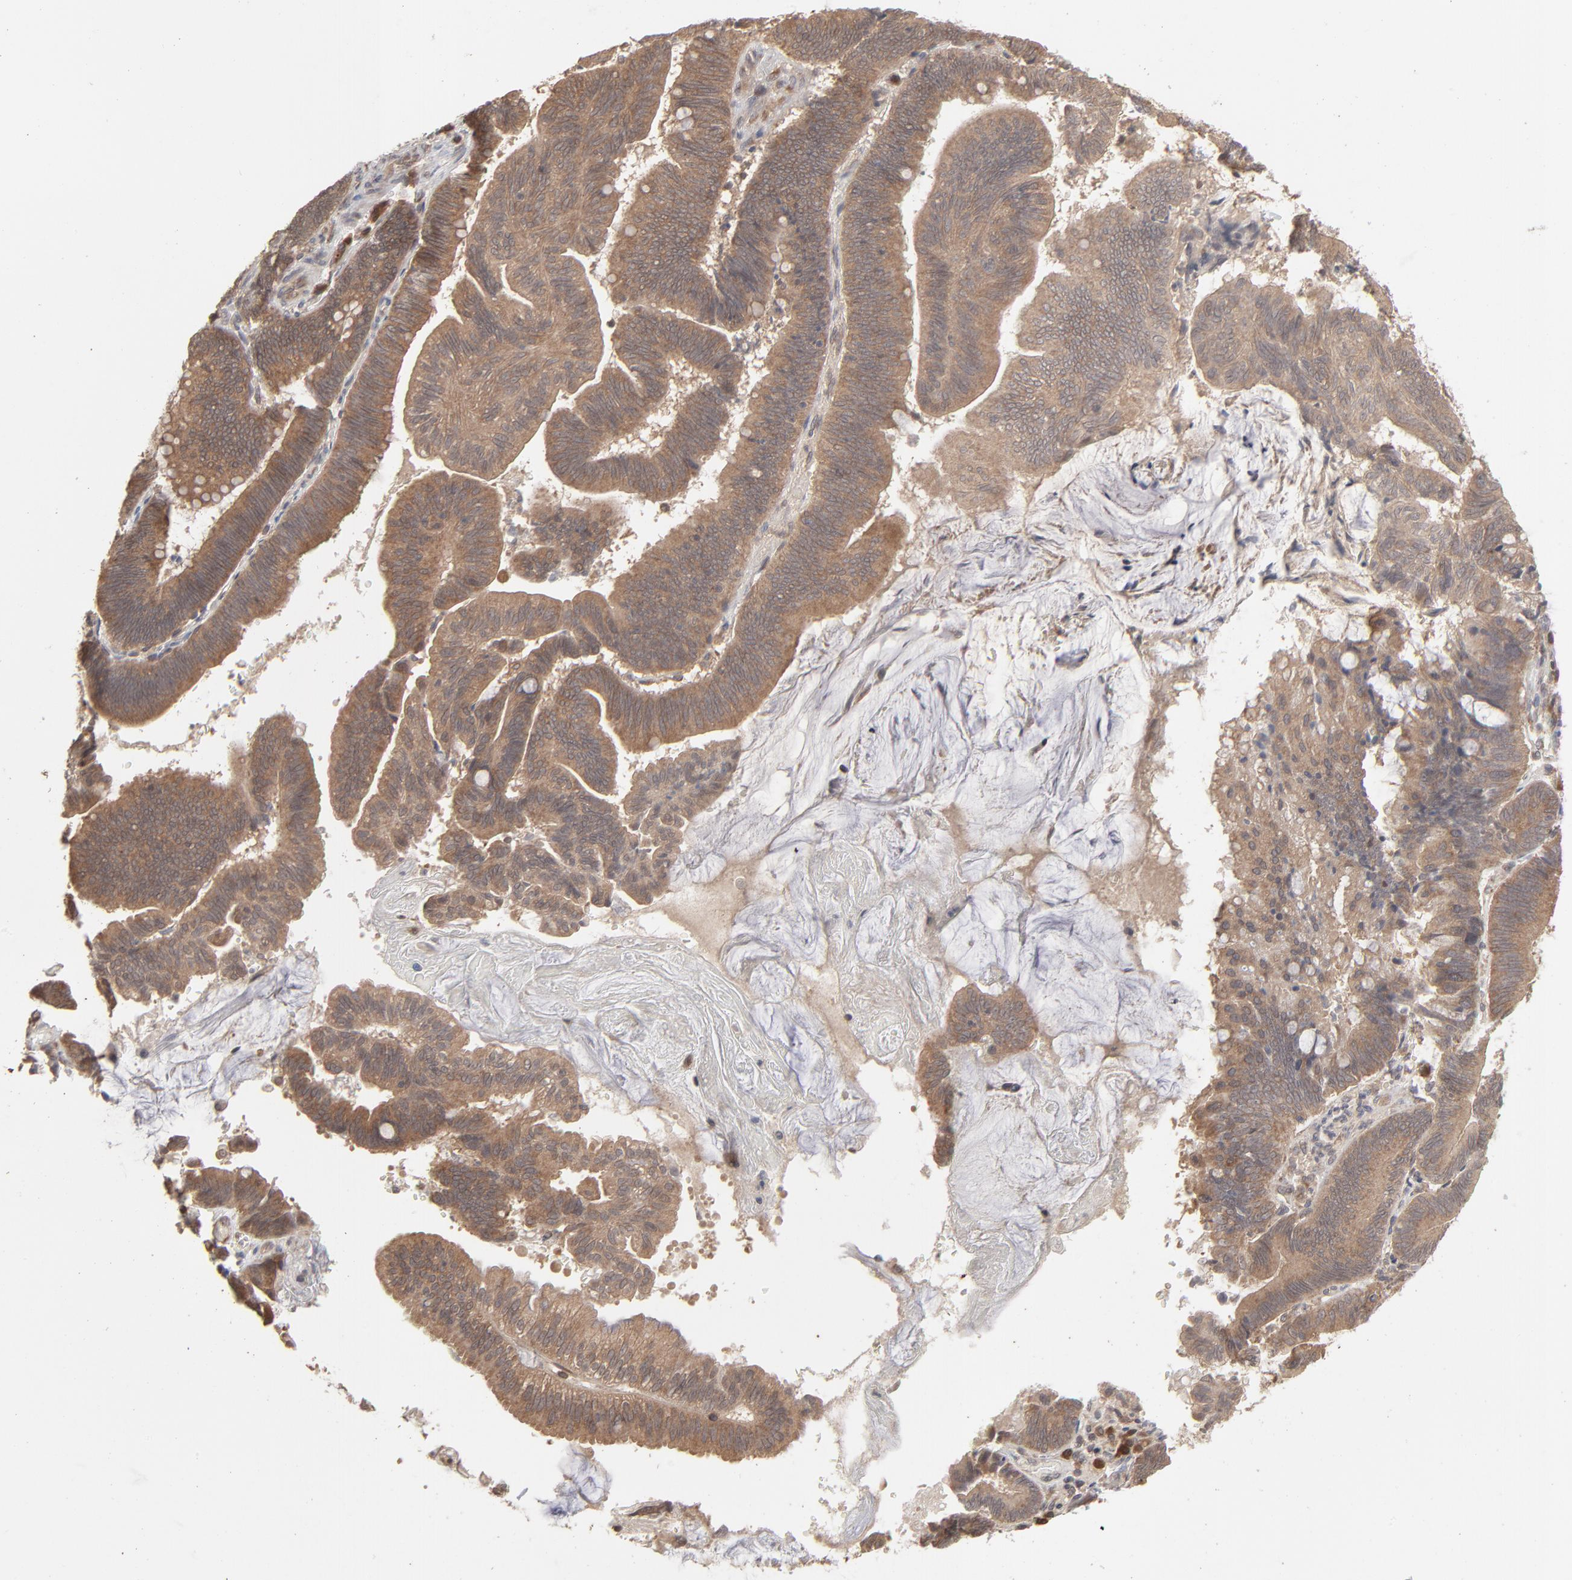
{"staining": {"intensity": "moderate", "quantity": ">75%", "location": "cytoplasmic/membranous"}, "tissue": "pancreatic cancer", "cell_type": "Tumor cells", "image_type": "cancer", "snomed": [{"axis": "morphology", "description": "Adenocarcinoma, NOS"}, {"axis": "topography", "description": "Pancreas"}], "caption": "This is a histology image of IHC staining of pancreatic adenocarcinoma, which shows moderate expression in the cytoplasmic/membranous of tumor cells.", "gene": "SCFD1", "patient": {"sex": "male", "age": 82}}